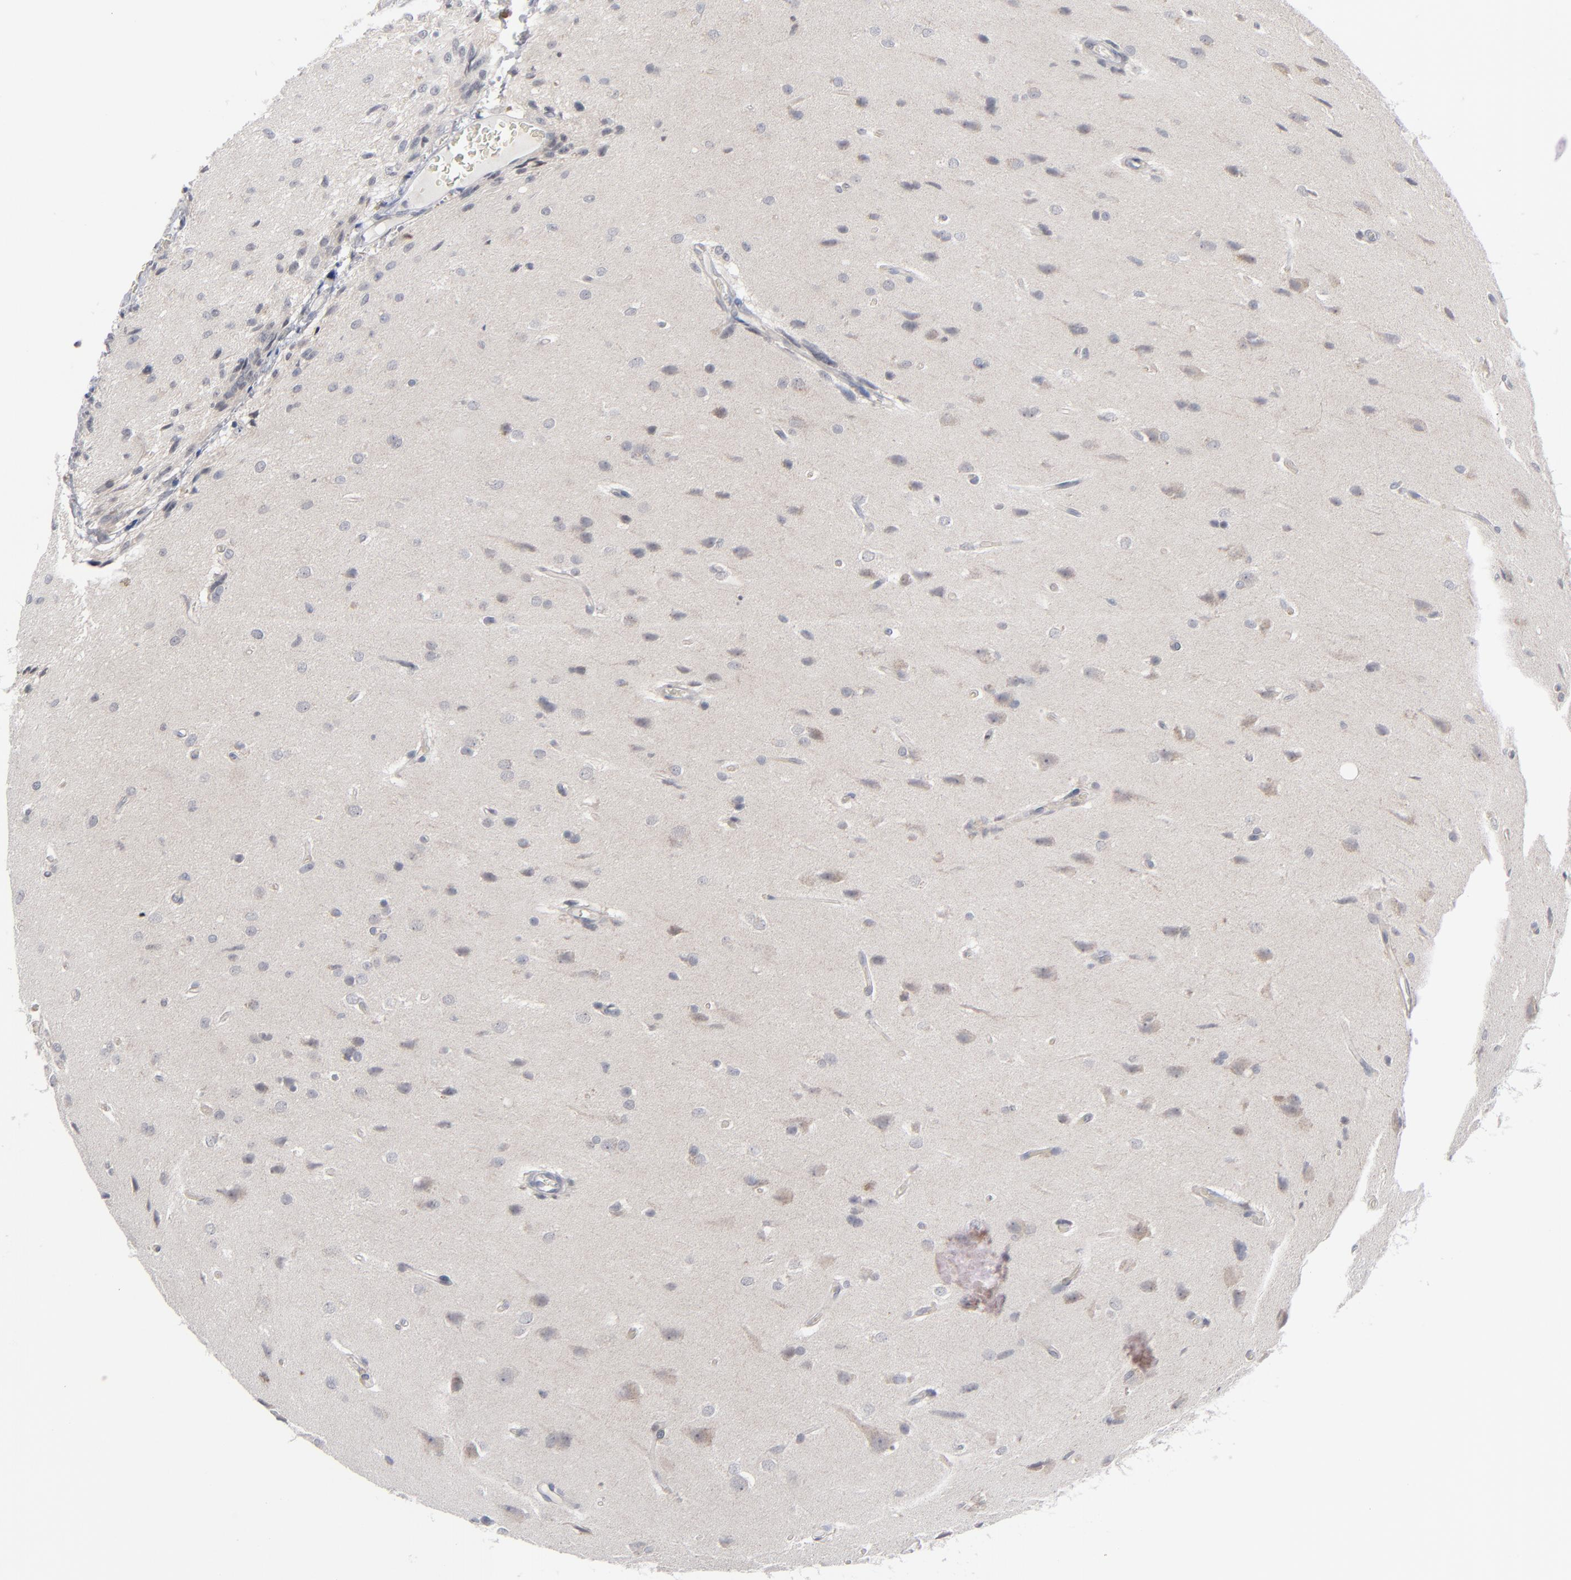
{"staining": {"intensity": "negative", "quantity": "none", "location": "none"}, "tissue": "glioma", "cell_type": "Tumor cells", "image_type": "cancer", "snomed": [{"axis": "morphology", "description": "Glioma, malignant, High grade"}, {"axis": "topography", "description": "Brain"}], "caption": "Micrograph shows no protein expression in tumor cells of malignant glioma (high-grade) tissue.", "gene": "POF1B", "patient": {"sex": "male", "age": 68}}